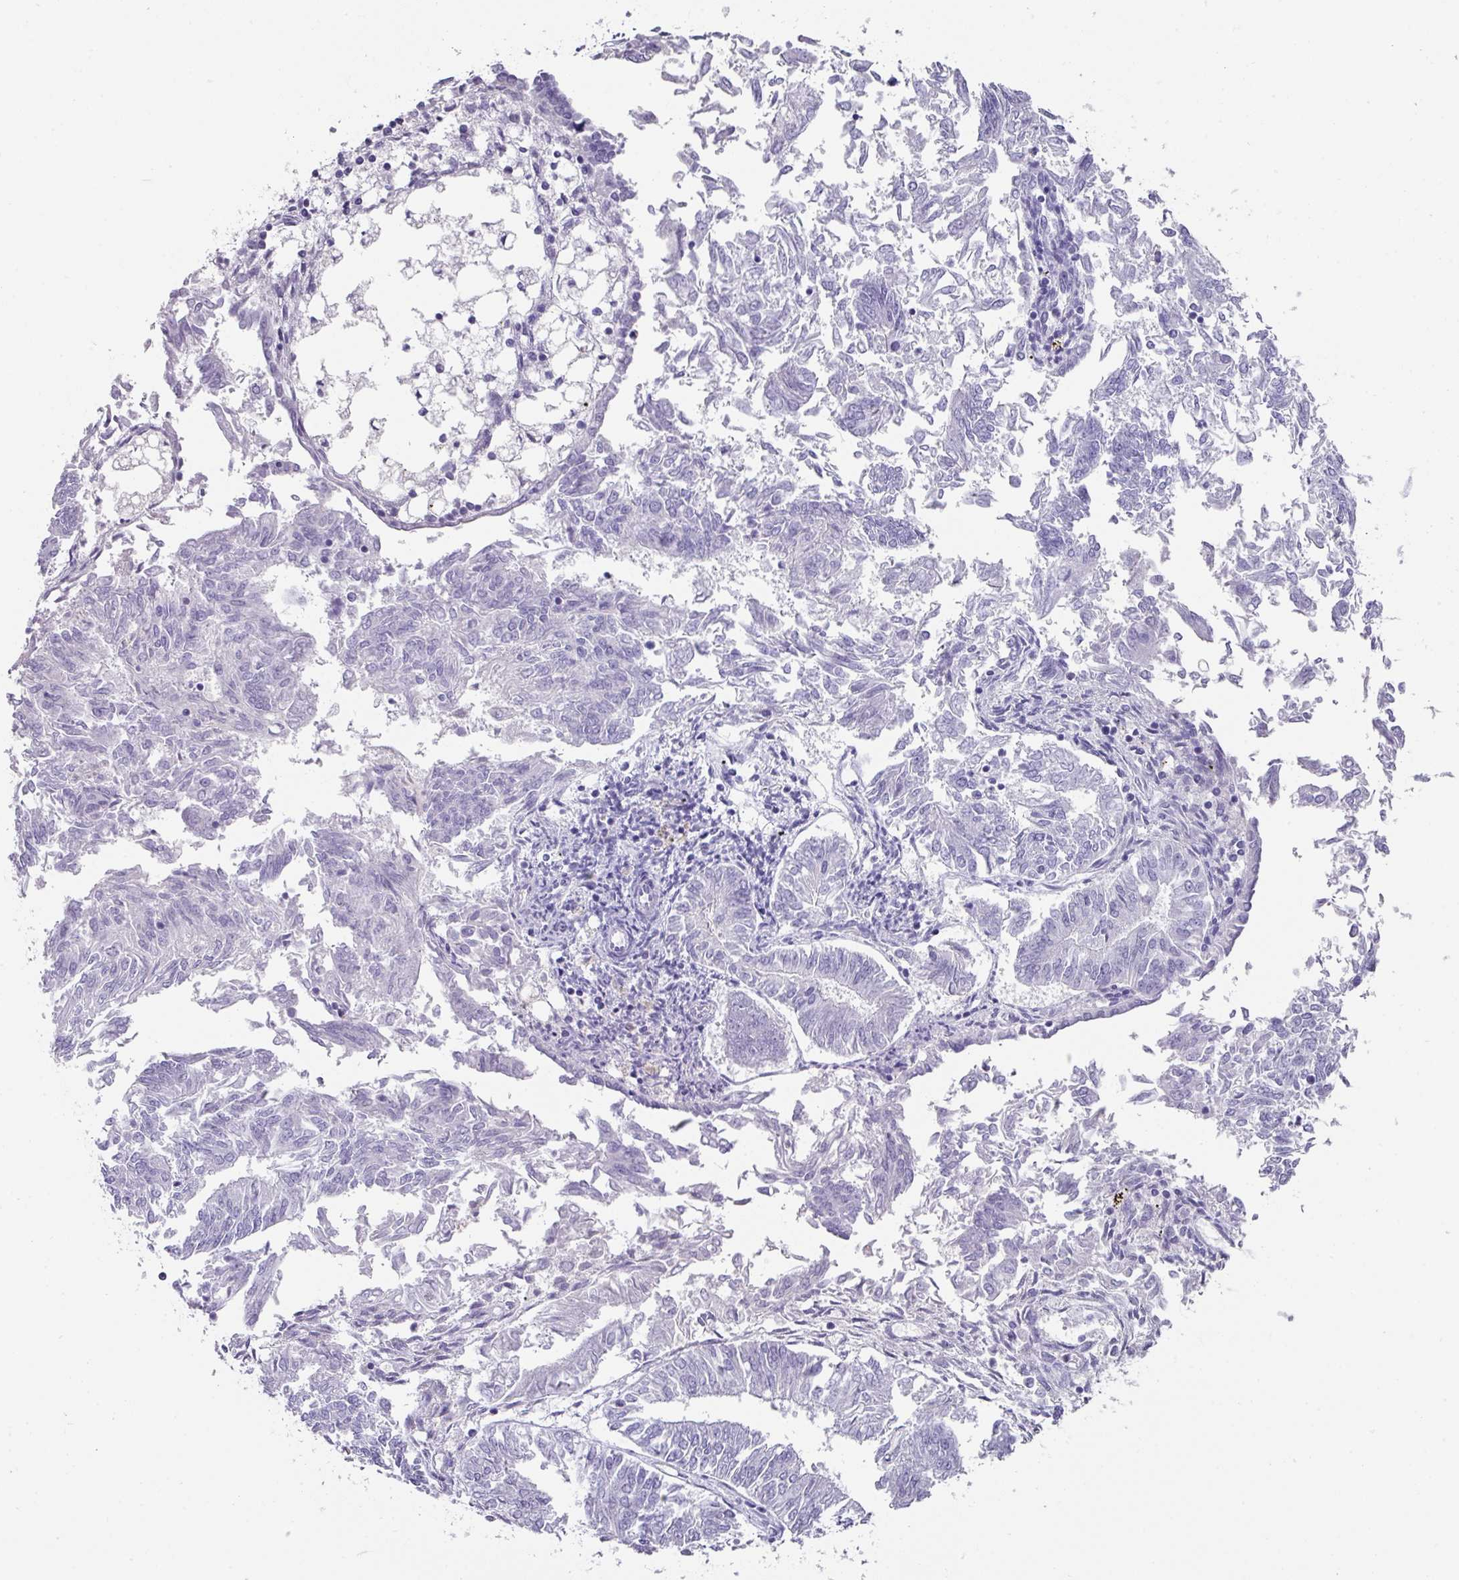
{"staining": {"intensity": "negative", "quantity": "none", "location": "none"}, "tissue": "endometrial cancer", "cell_type": "Tumor cells", "image_type": "cancer", "snomed": [{"axis": "morphology", "description": "Adenocarcinoma, NOS"}, {"axis": "topography", "description": "Endometrium"}], "caption": "Histopathology image shows no significant protein staining in tumor cells of endometrial cancer.", "gene": "ANKRD29", "patient": {"sex": "female", "age": 58}}